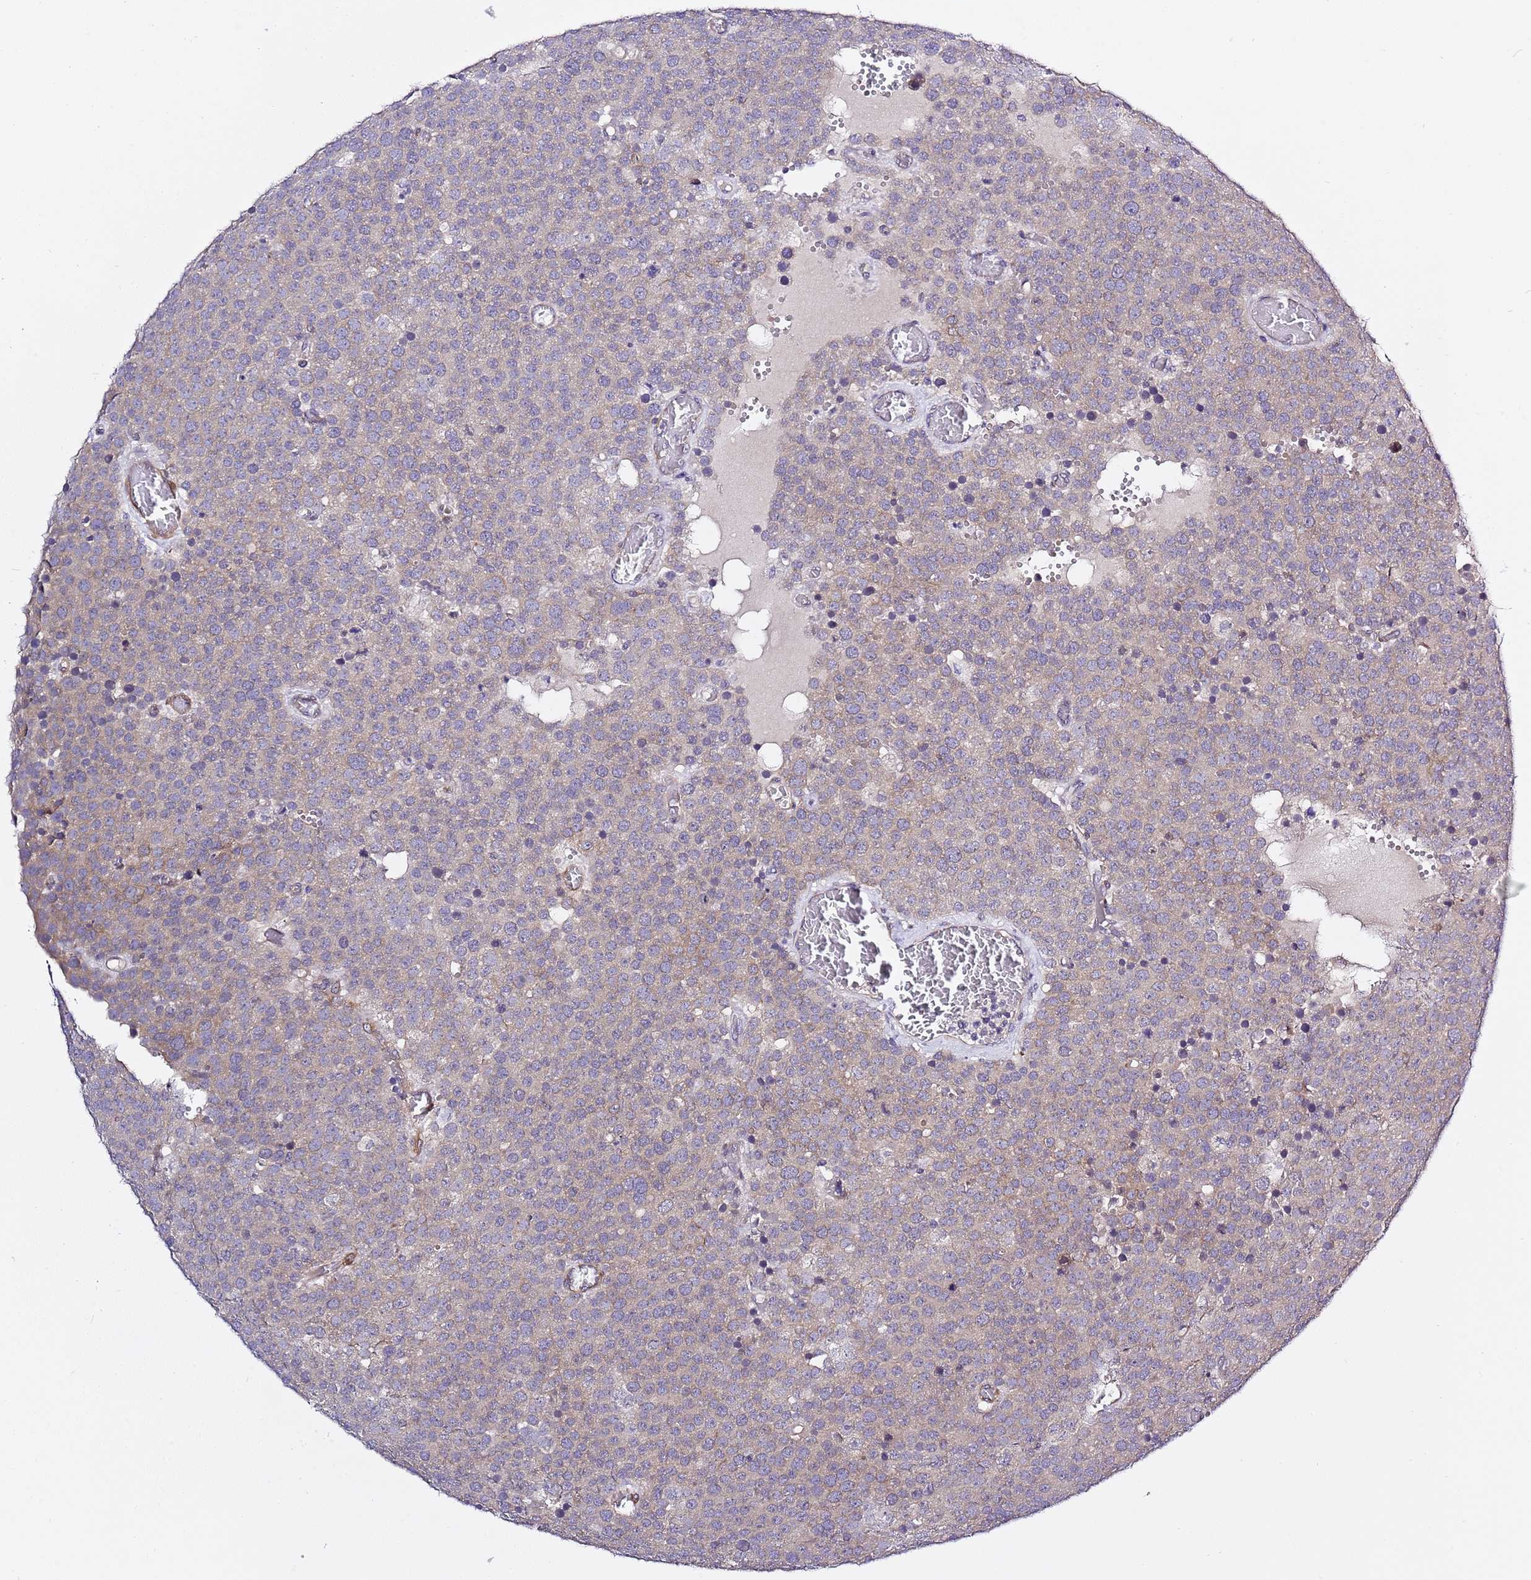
{"staining": {"intensity": "moderate", "quantity": "<25%", "location": "cytoplasmic/membranous"}, "tissue": "testis cancer", "cell_type": "Tumor cells", "image_type": "cancer", "snomed": [{"axis": "morphology", "description": "Normal tissue, NOS"}, {"axis": "morphology", "description": "Seminoma, NOS"}, {"axis": "topography", "description": "Testis"}], "caption": "A brown stain labels moderate cytoplasmic/membranous staining of a protein in human testis cancer tumor cells.", "gene": "RFK", "patient": {"sex": "male", "age": 71}}